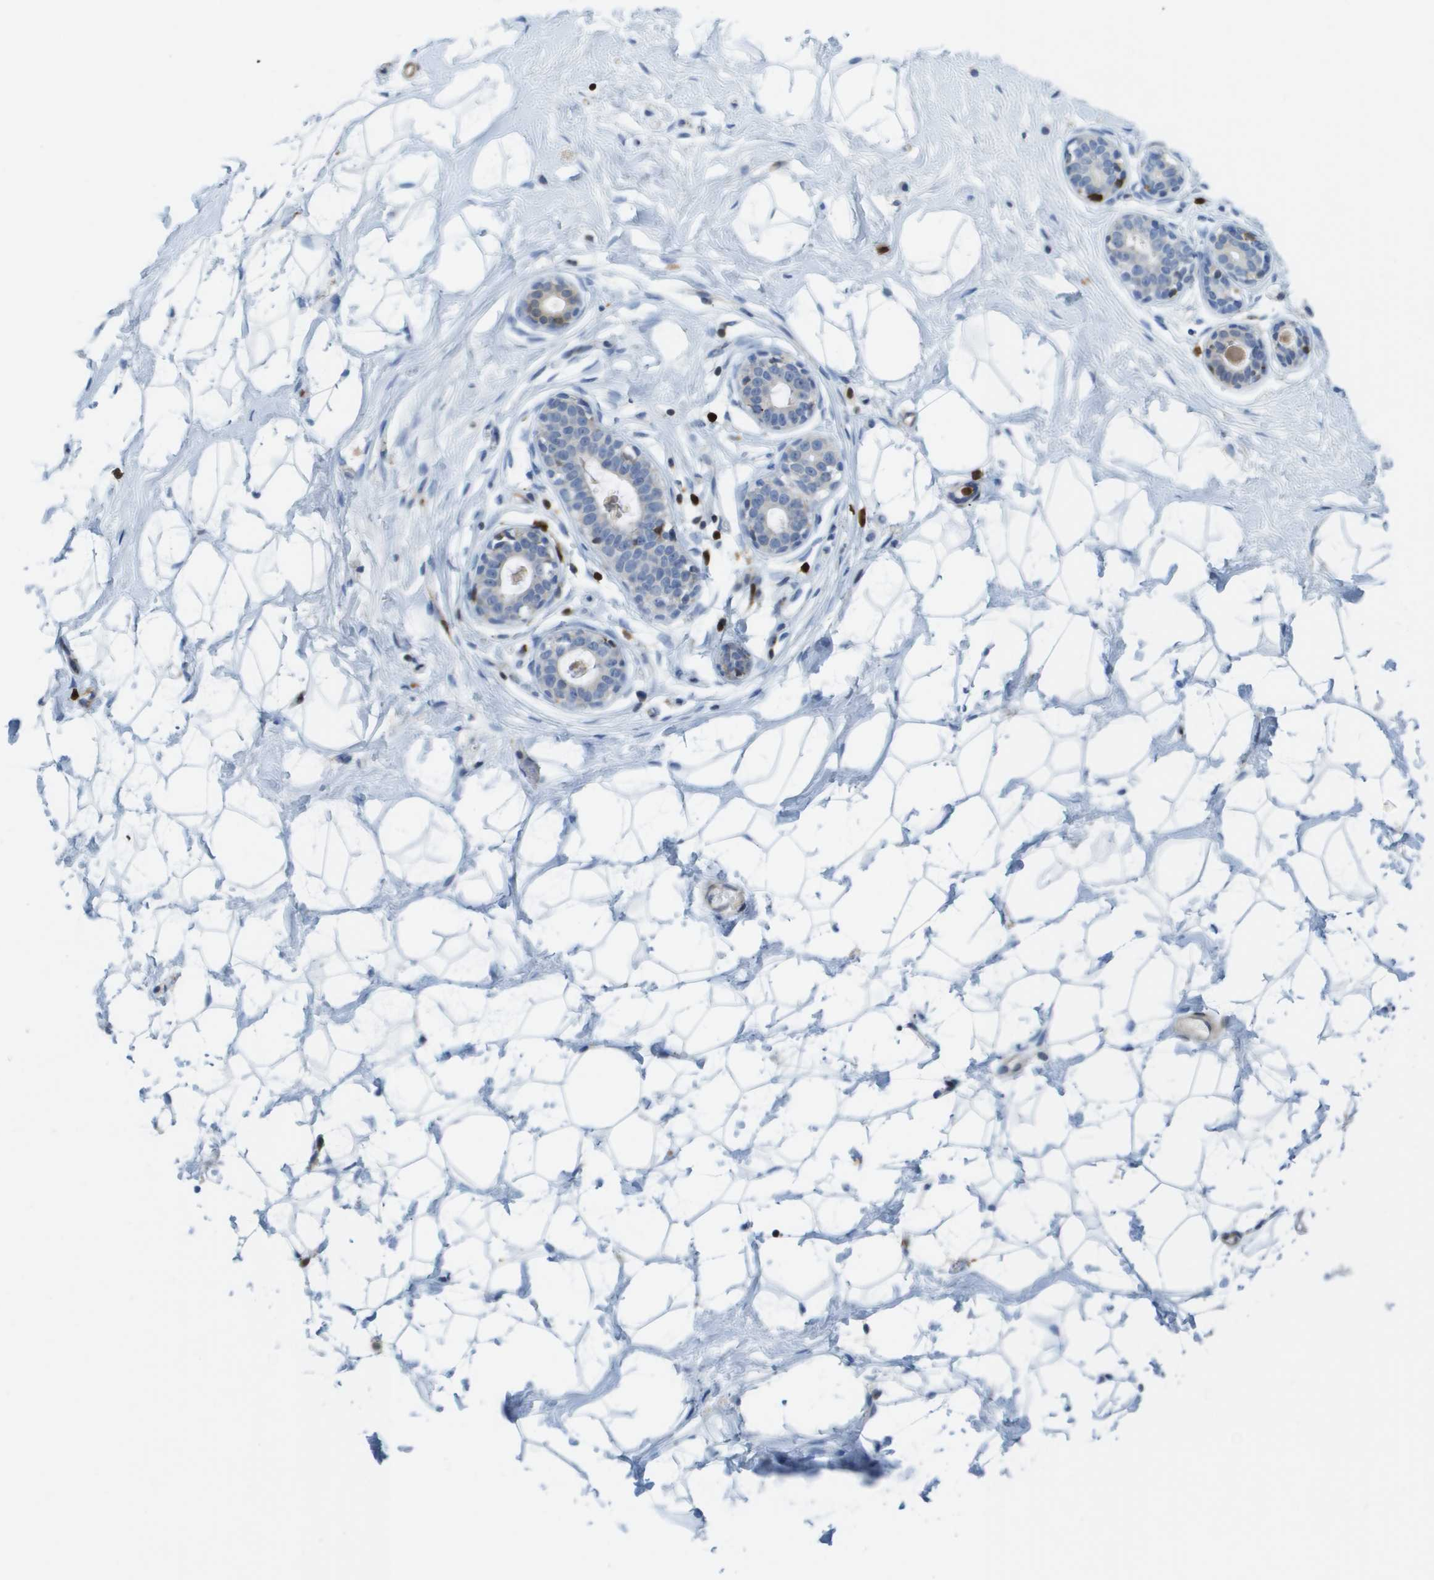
{"staining": {"intensity": "negative", "quantity": "none", "location": "none"}, "tissue": "breast", "cell_type": "Adipocytes", "image_type": "normal", "snomed": [{"axis": "morphology", "description": "Normal tissue, NOS"}, {"axis": "topography", "description": "Breast"}], "caption": "Adipocytes are negative for protein expression in unremarkable human breast. (DAB (3,3'-diaminobenzidine) immunohistochemistry (IHC) visualized using brightfield microscopy, high magnification).", "gene": "DOCK5", "patient": {"sex": "female", "age": 23}}